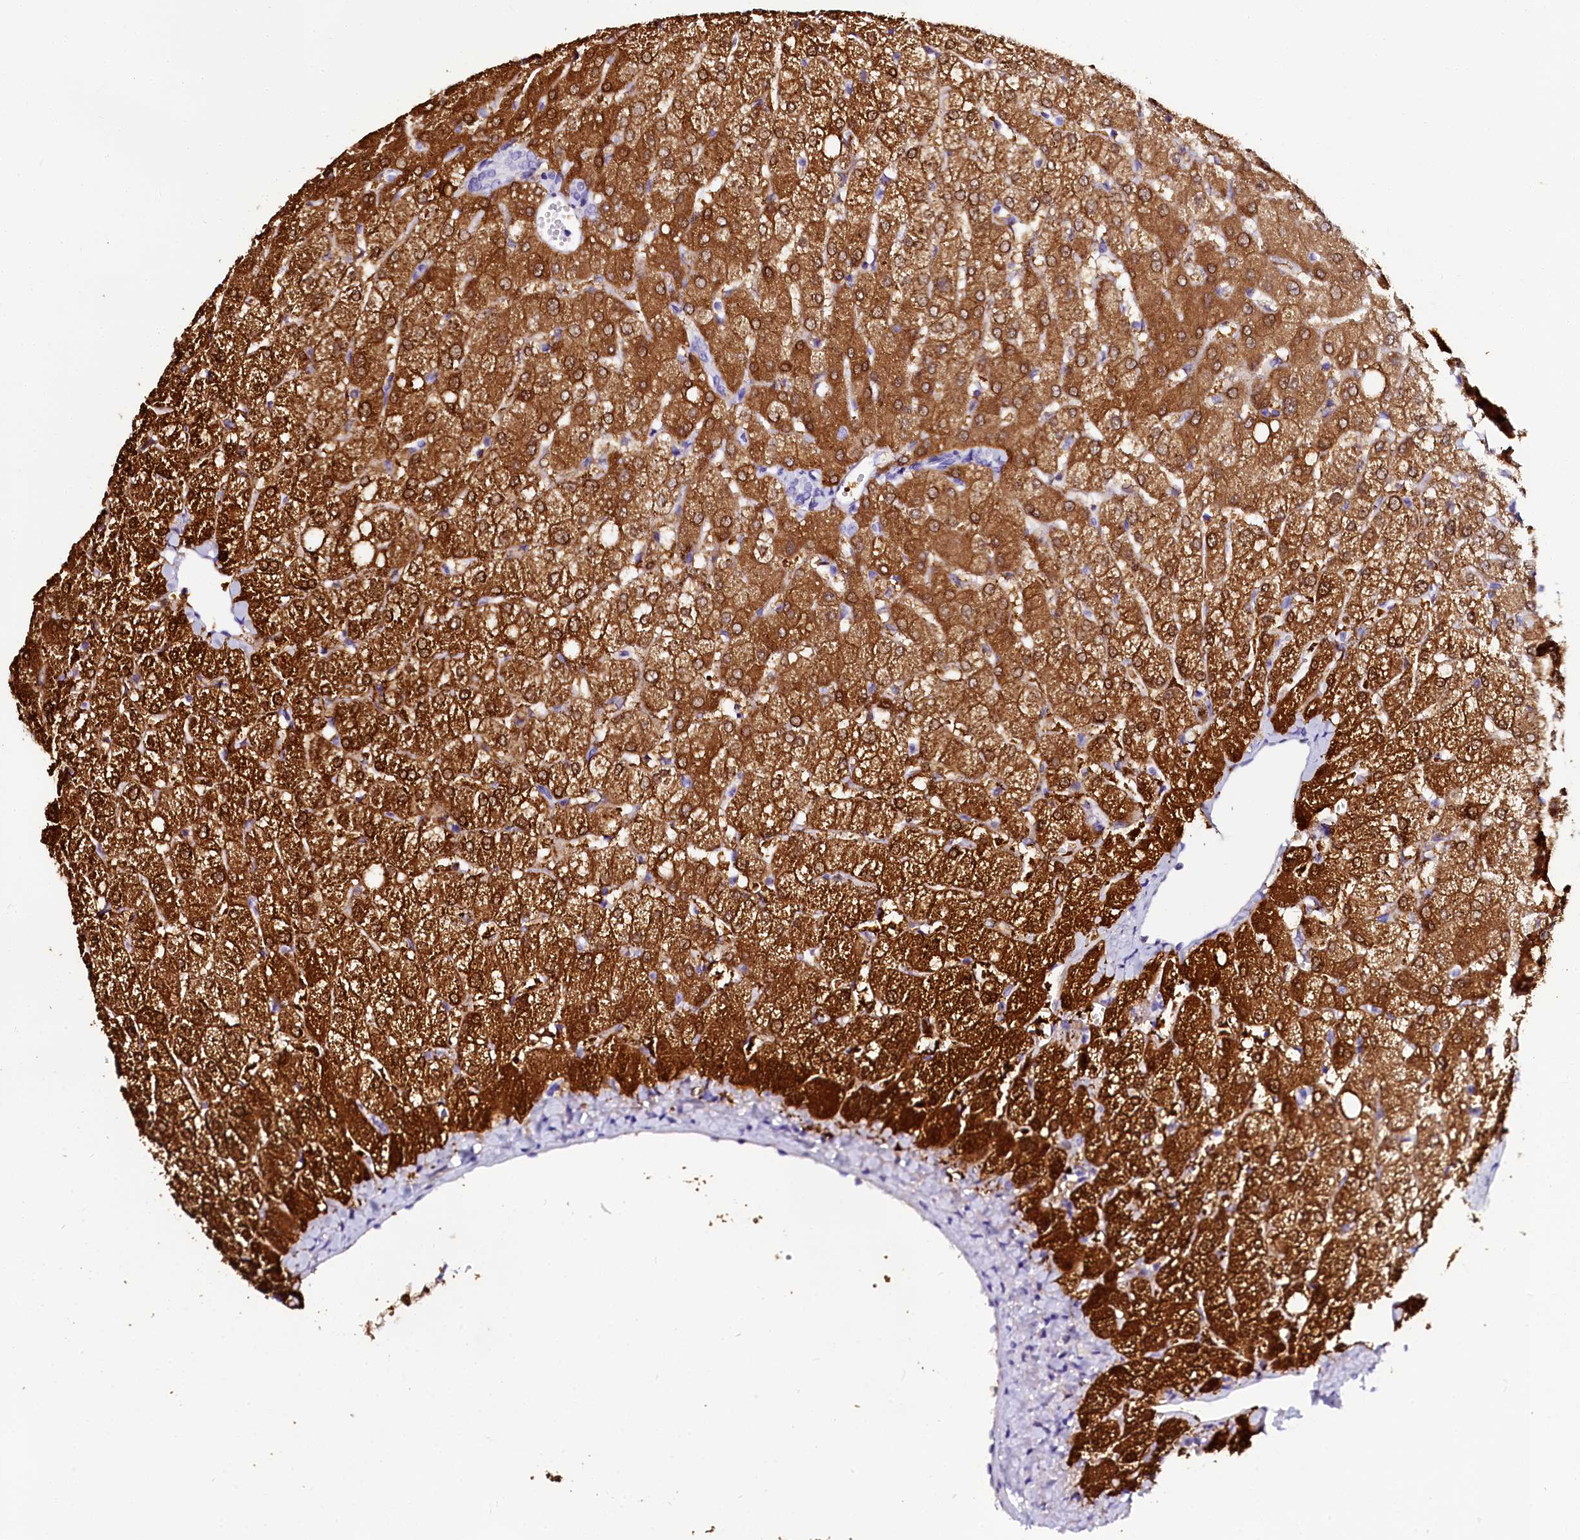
{"staining": {"intensity": "negative", "quantity": "none", "location": "none"}, "tissue": "liver", "cell_type": "Cholangiocytes", "image_type": "normal", "snomed": [{"axis": "morphology", "description": "Normal tissue, NOS"}, {"axis": "topography", "description": "Liver"}], "caption": "High magnification brightfield microscopy of unremarkable liver stained with DAB (brown) and counterstained with hematoxylin (blue): cholangiocytes show no significant positivity. (DAB immunohistochemistry (IHC) with hematoxylin counter stain).", "gene": "SORD", "patient": {"sex": "female", "age": 54}}